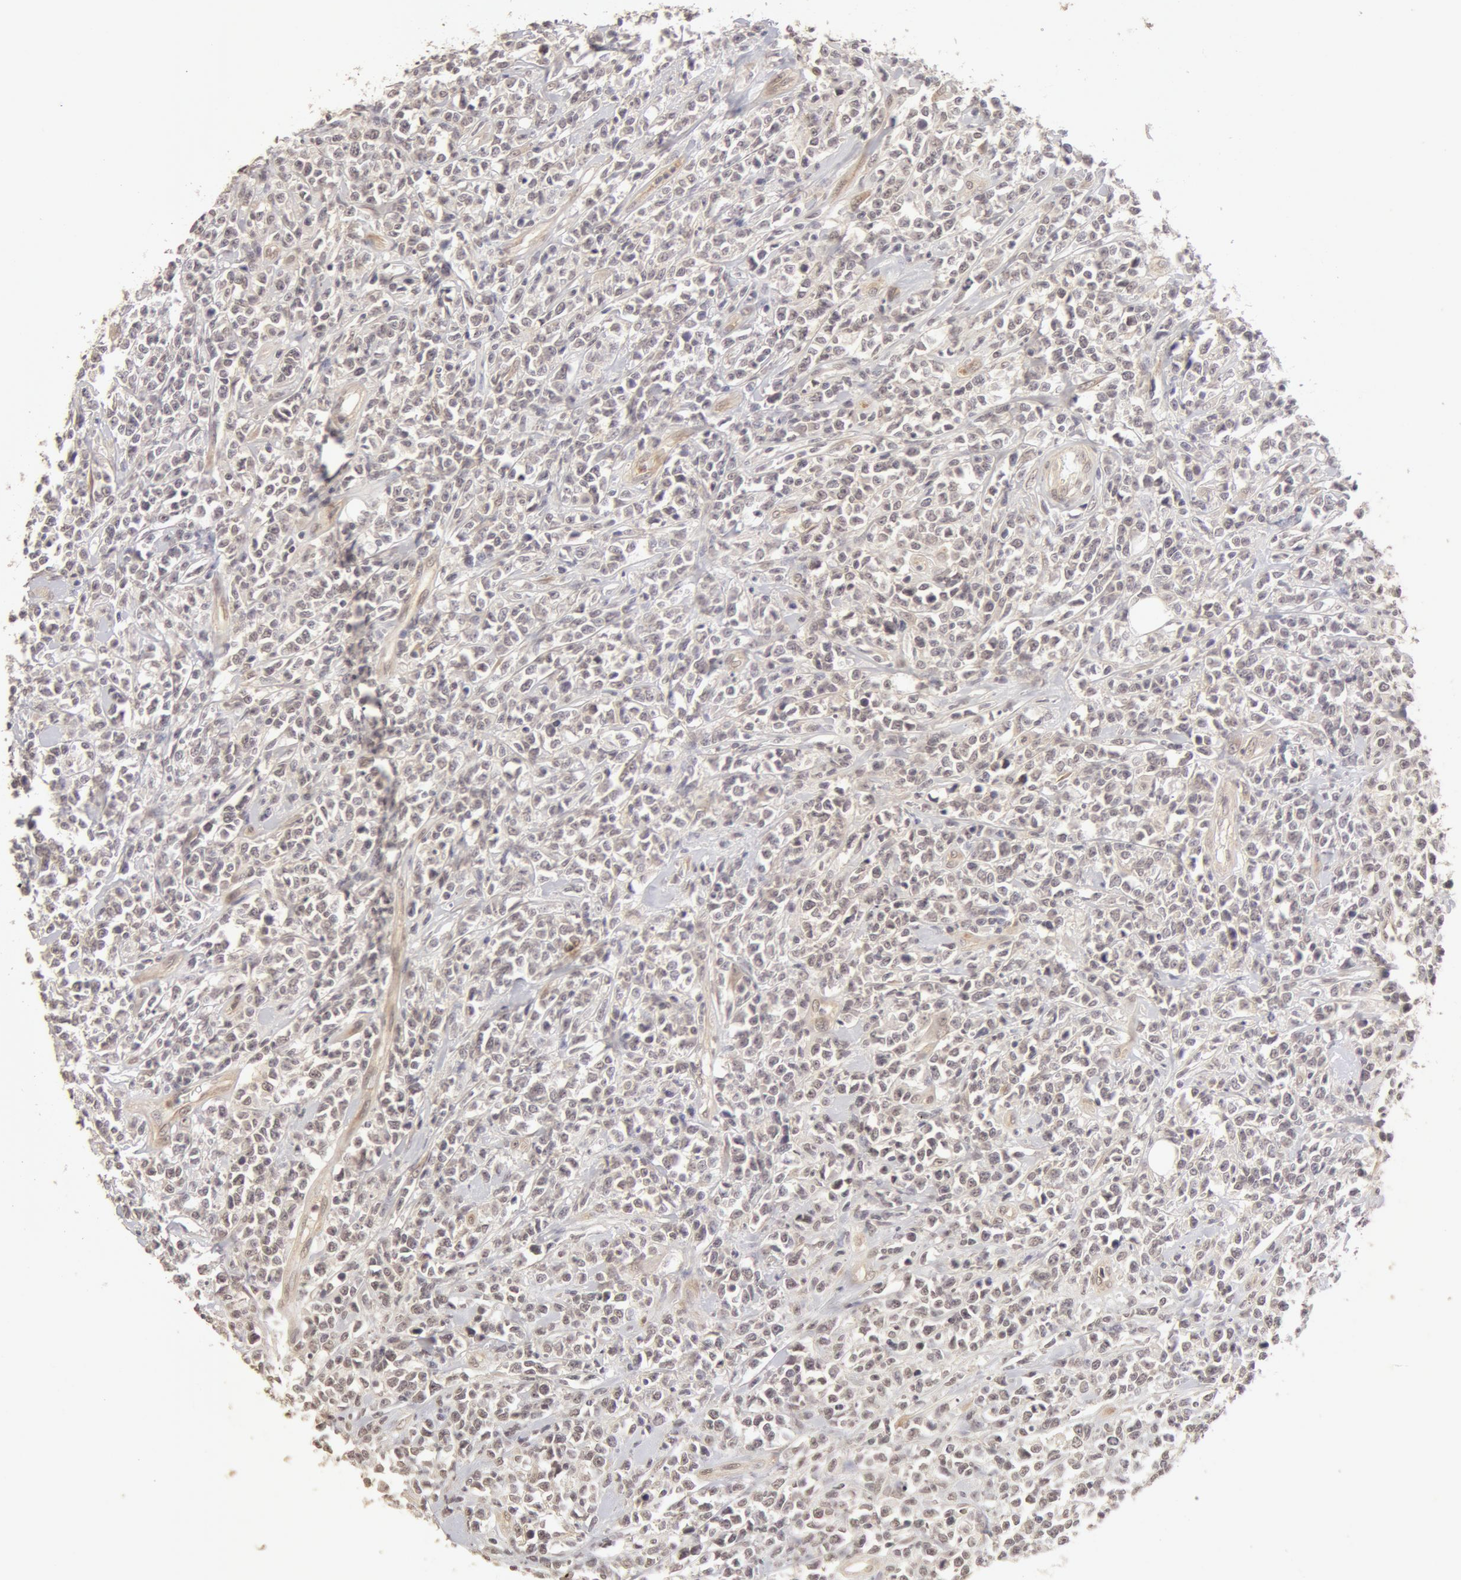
{"staining": {"intensity": "negative", "quantity": "none", "location": "none"}, "tissue": "lymphoma", "cell_type": "Tumor cells", "image_type": "cancer", "snomed": [{"axis": "morphology", "description": "Malignant lymphoma, non-Hodgkin's type, High grade"}, {"axis": "topography", "description": "Colon"}], "caption": "A high-resolution histopathology image shows IHC staining of high-grade malignant lymphoma, non-Hodgkin's type, which exhibits no significant expression in tumor cells.", "gene": "ADAM10", "patient": {"sex": "male", "age": 82}}